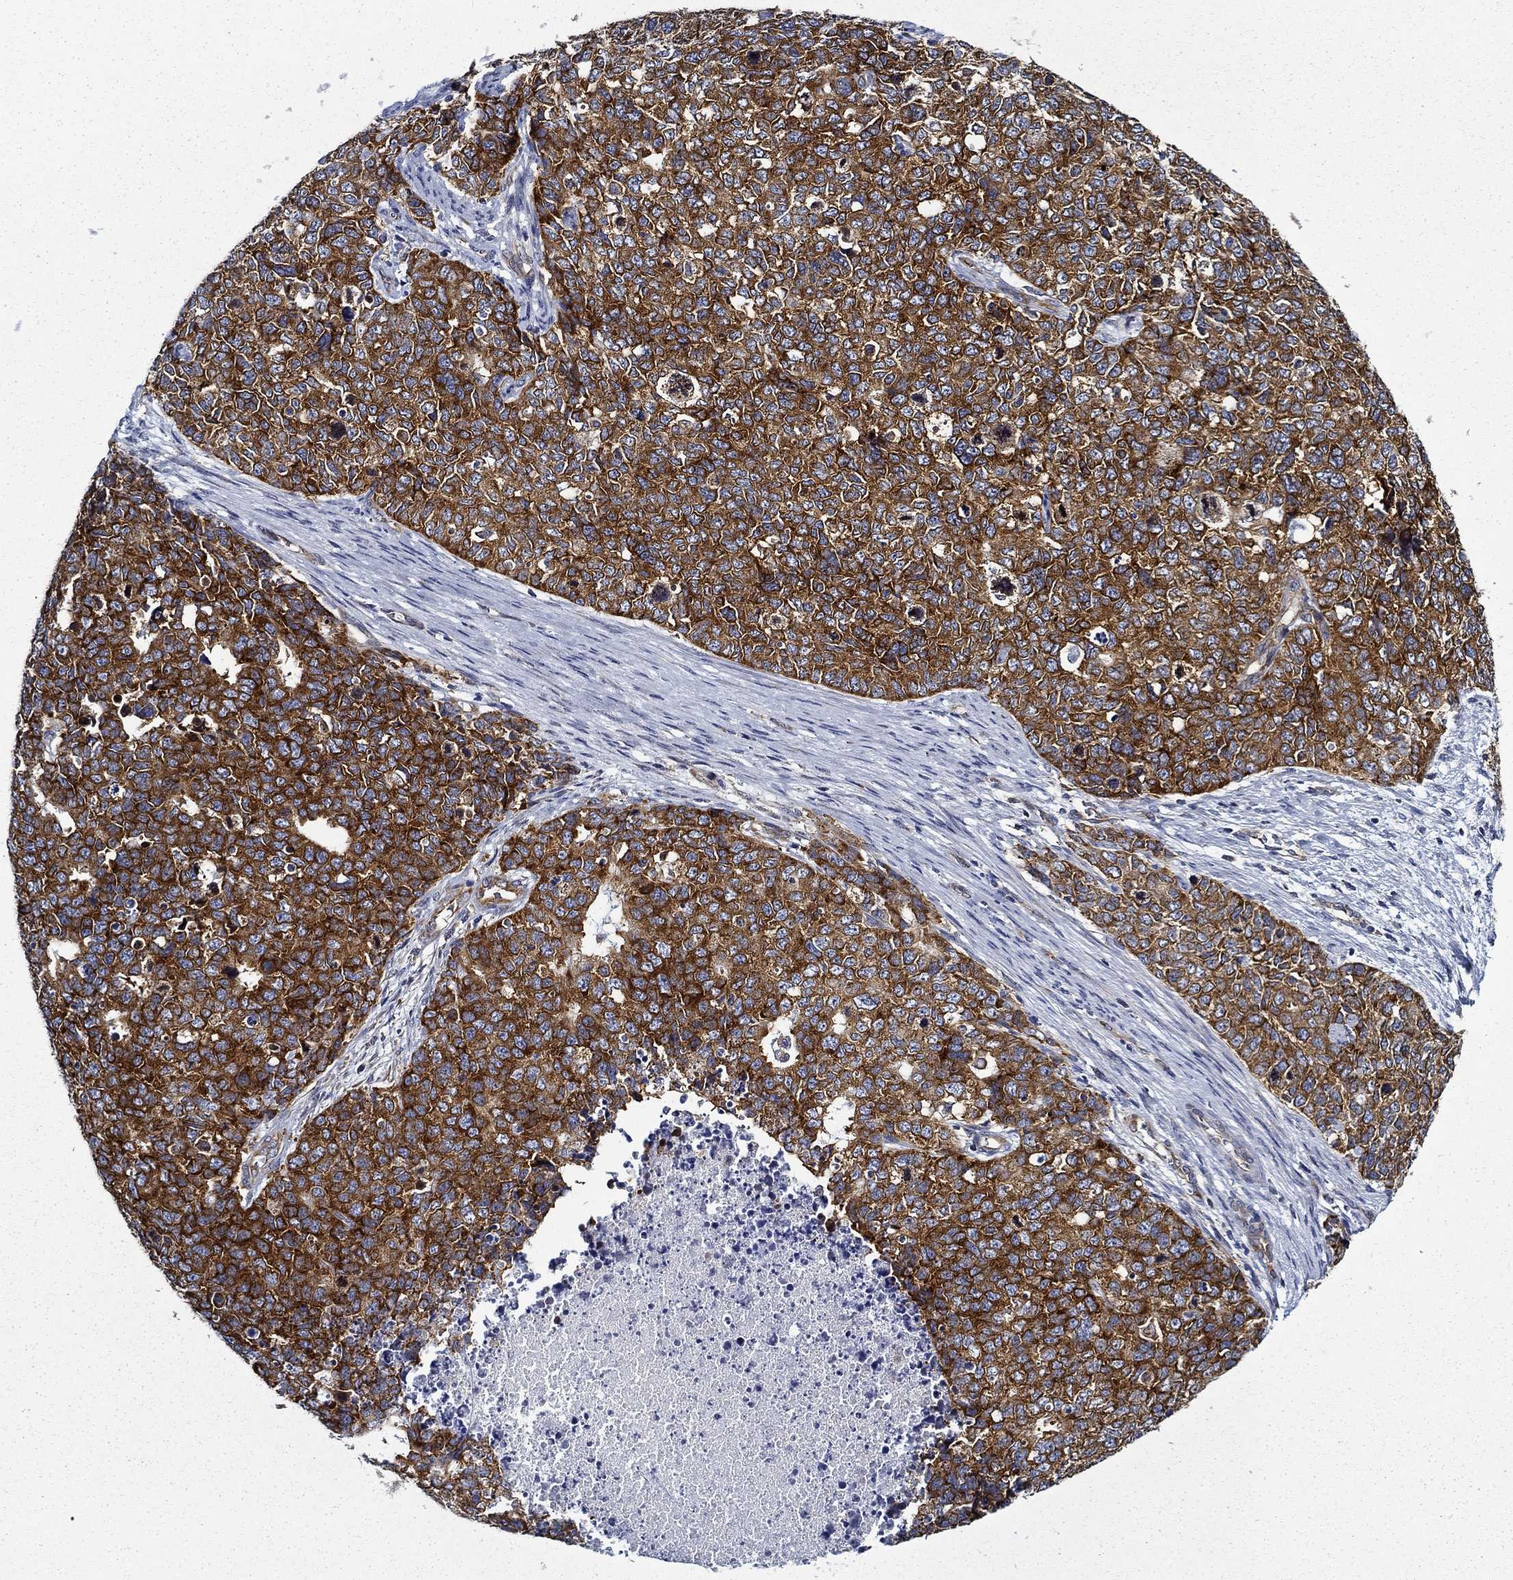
{"staining": {"intensity": "strong", "quantity": ">75%", "location": "cytoplasmic/membranous"}, "tissue": "cervical cancer", "cell_type": "Tumor cells", "image_type": "cancer", "snomed": [{"axis": "morphology", "description": "Squamous cell carcinoma, NOS"}, {"axis": "topography", "description": "Cervix"}], "caption": "The micrograph demonstrates a brown stain indicating the presence of a protein in the cytoplasmic/membranous of tumor cells in squamous cell carcinoma (cervical). Nuclei are stained in blue.", "gene": "FXR1", "patient": {"sex": "female", "age": 63}}